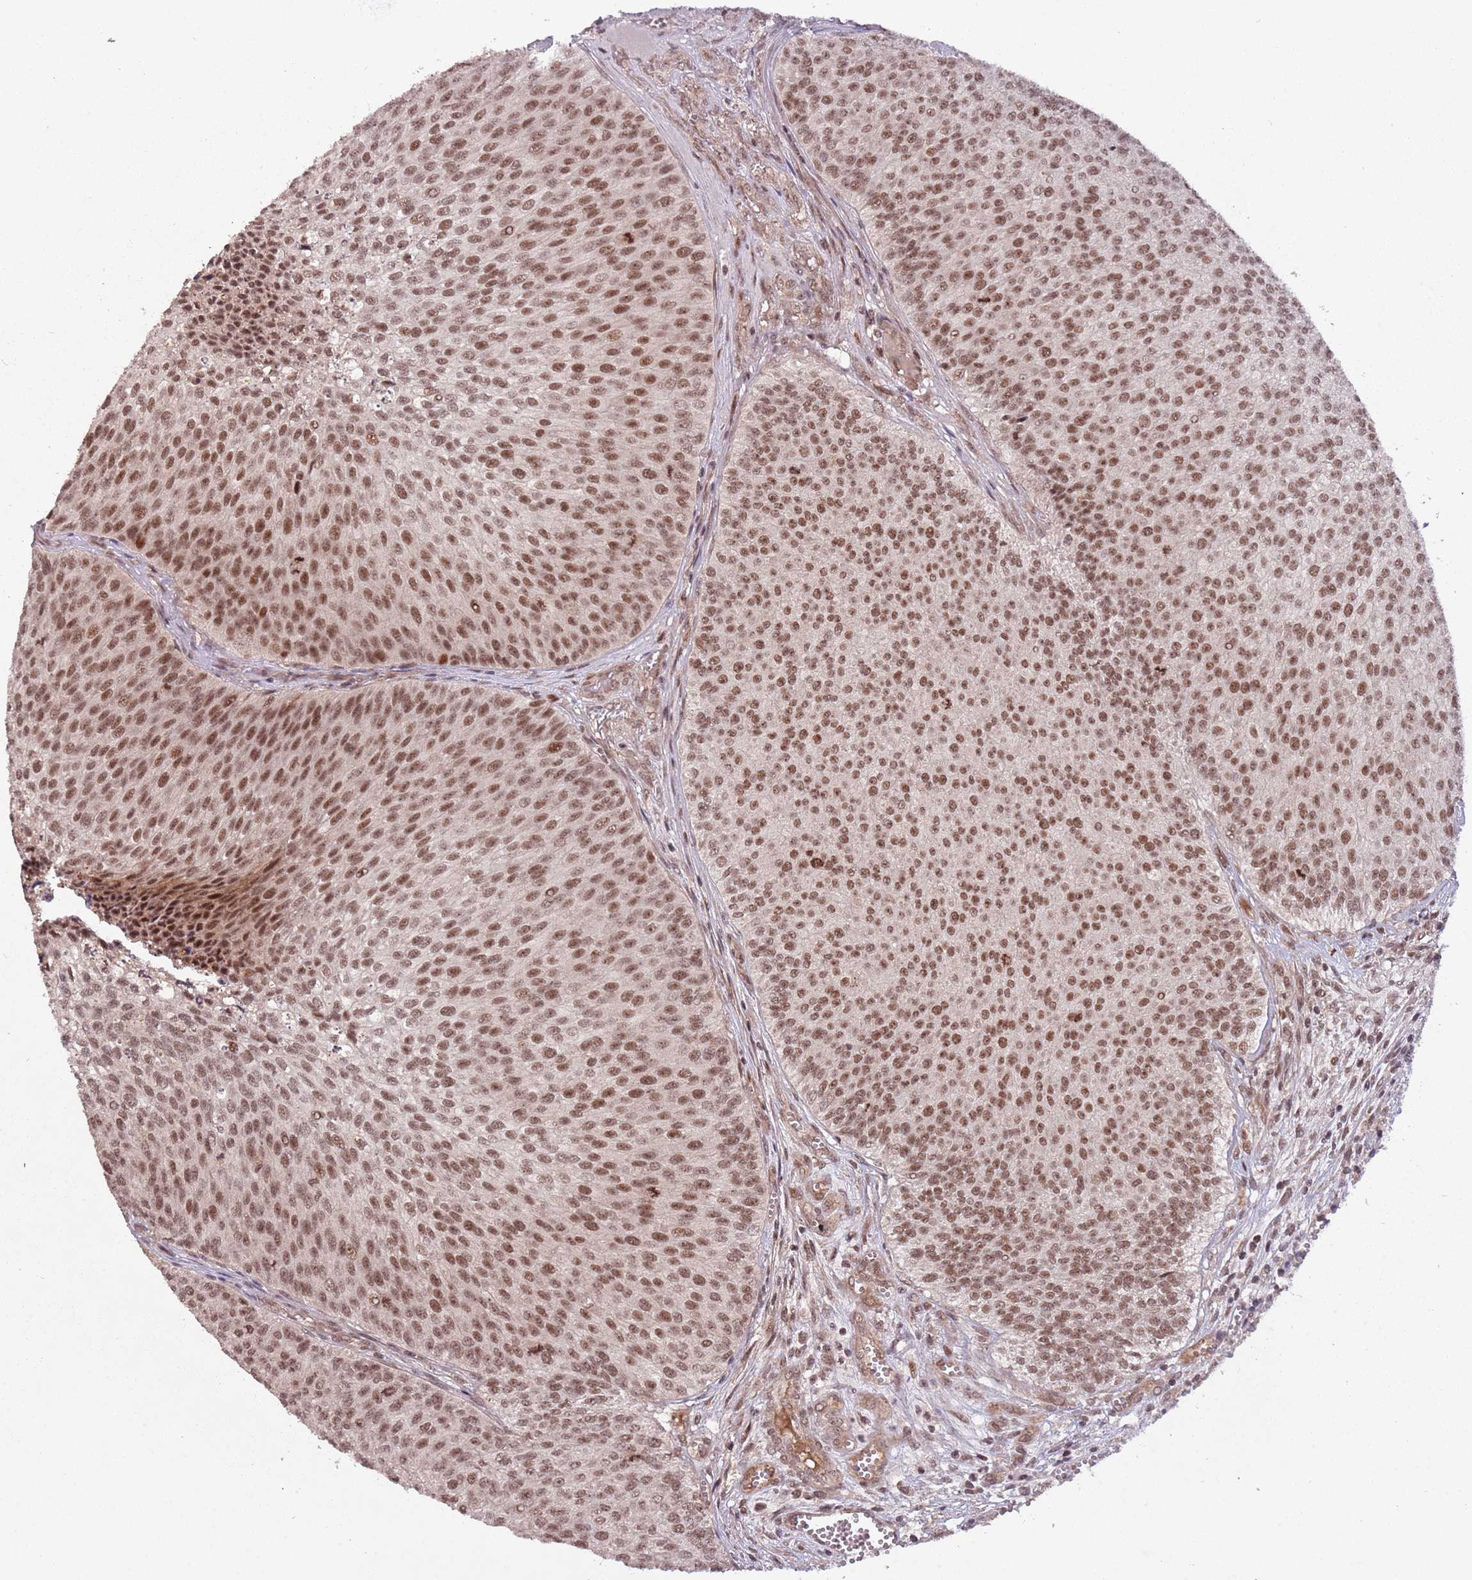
{"staining": {"intensity": "moderate", "quantity": ">75%", "location": "nuclear"}, "tissue": "urothelial cancer", "cell_type": "Tumor cells", "image_type": "cancer", "snomed": [{"axis": "morphology", "description": "Urothelial carcinoma, Low grade"}, {"axis": "topography", "description": "Urinary bladder"}], "caption": "Protein expression analysis of urothelial carcinoma (low-grade) exhibits moderate nuclear expression in approximately >75% of tumor cells.", "gene": "SUDS3", "patient": {"sex": "male", "age": 84}}